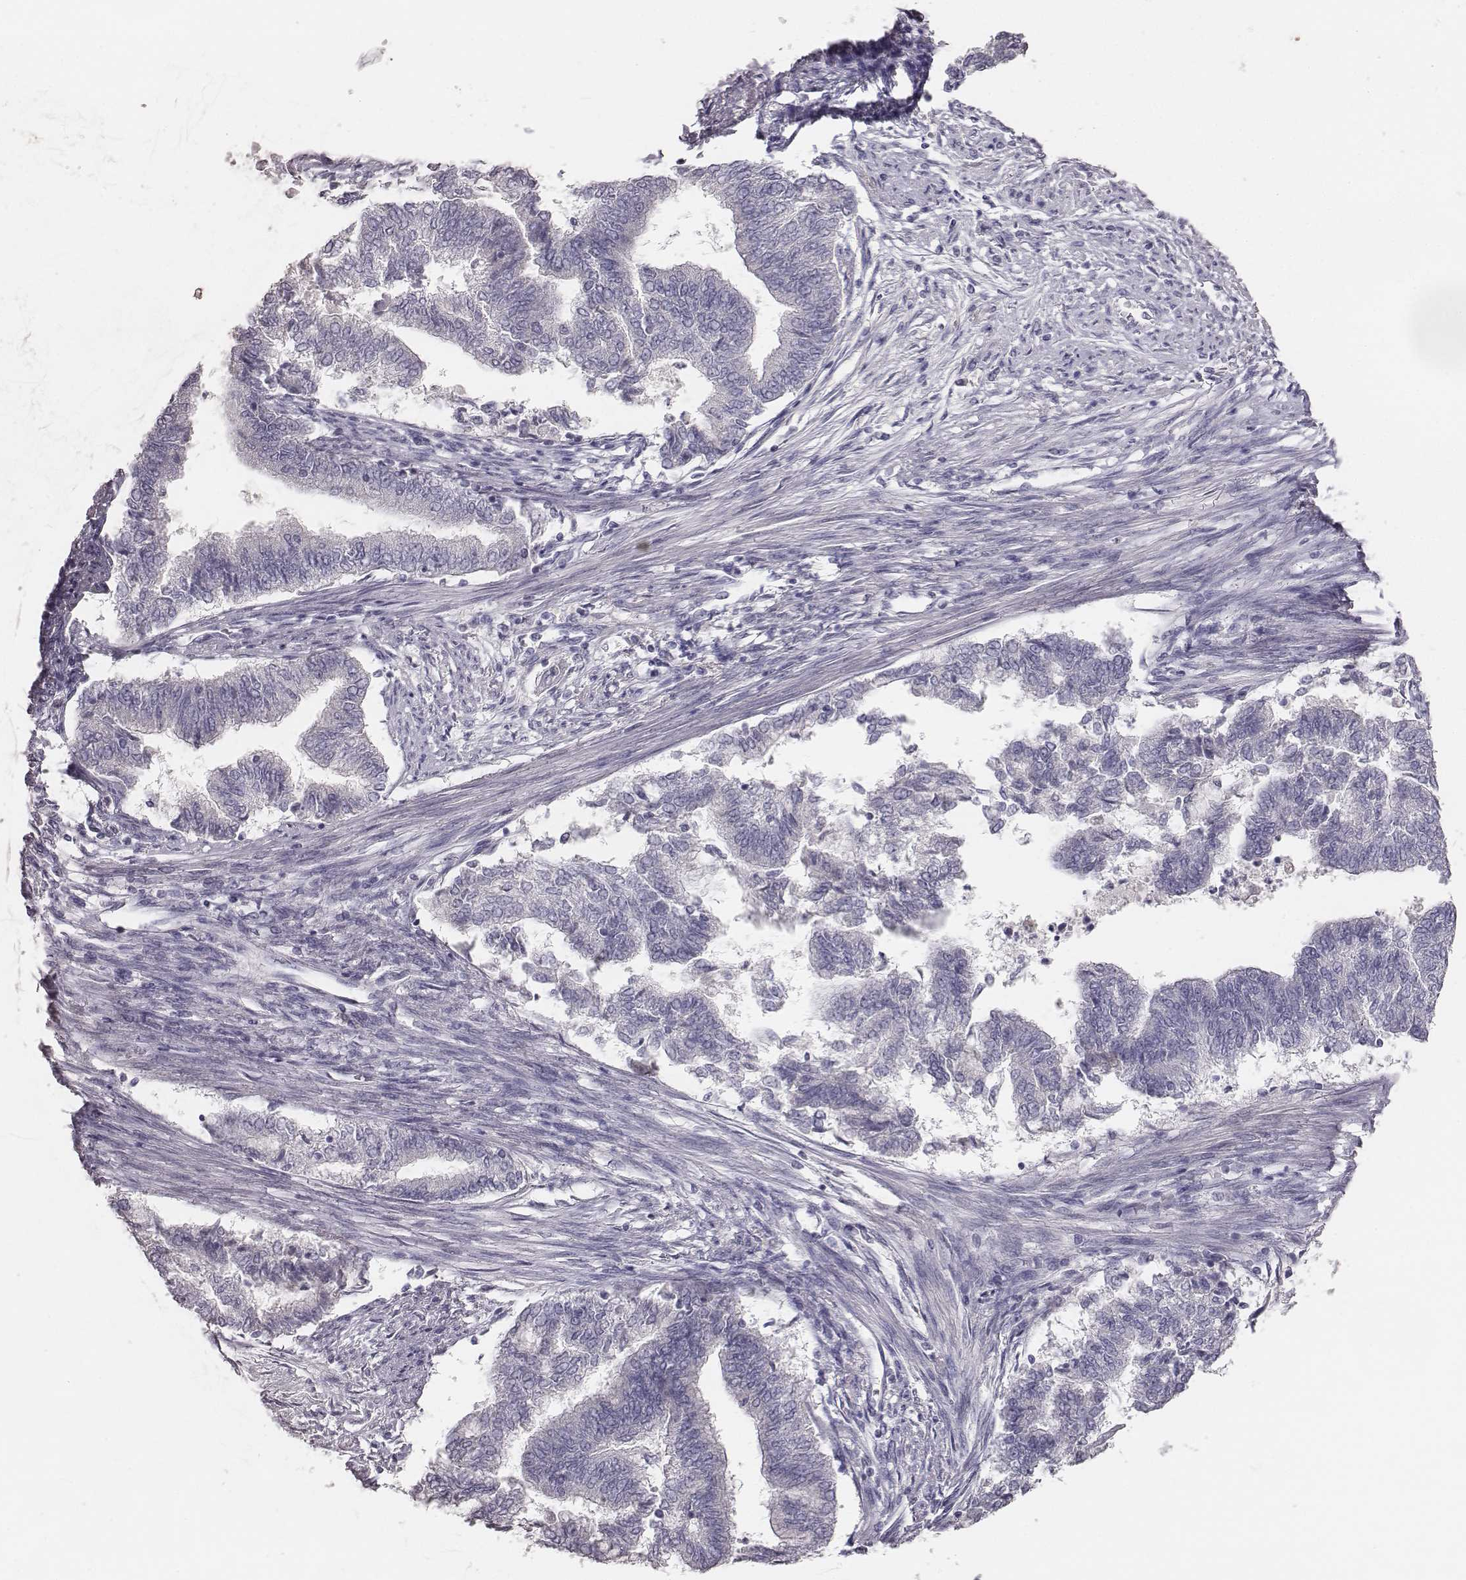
{"staining": {"intensity": "negative", "quantity": "none", "location": "none"}, "tissue": "endometrial cancer", "cell_type": "Tumor cells", "image_type": "cancer", "snomed": [{"axis": "morphology", "description": "Adenocarcinoma, NOS"}, {"axis": "topography", "description": "Endometrium"}], "caption": "An immunohistochemistry micrograph of endometrial cancer (adenocarcinoma) is shown. There is no staining in tumor cells of endometrial cancer (adenocarcinoma).", "gene": "MYH6", "patient": {"sex": "female", "age": 65}}